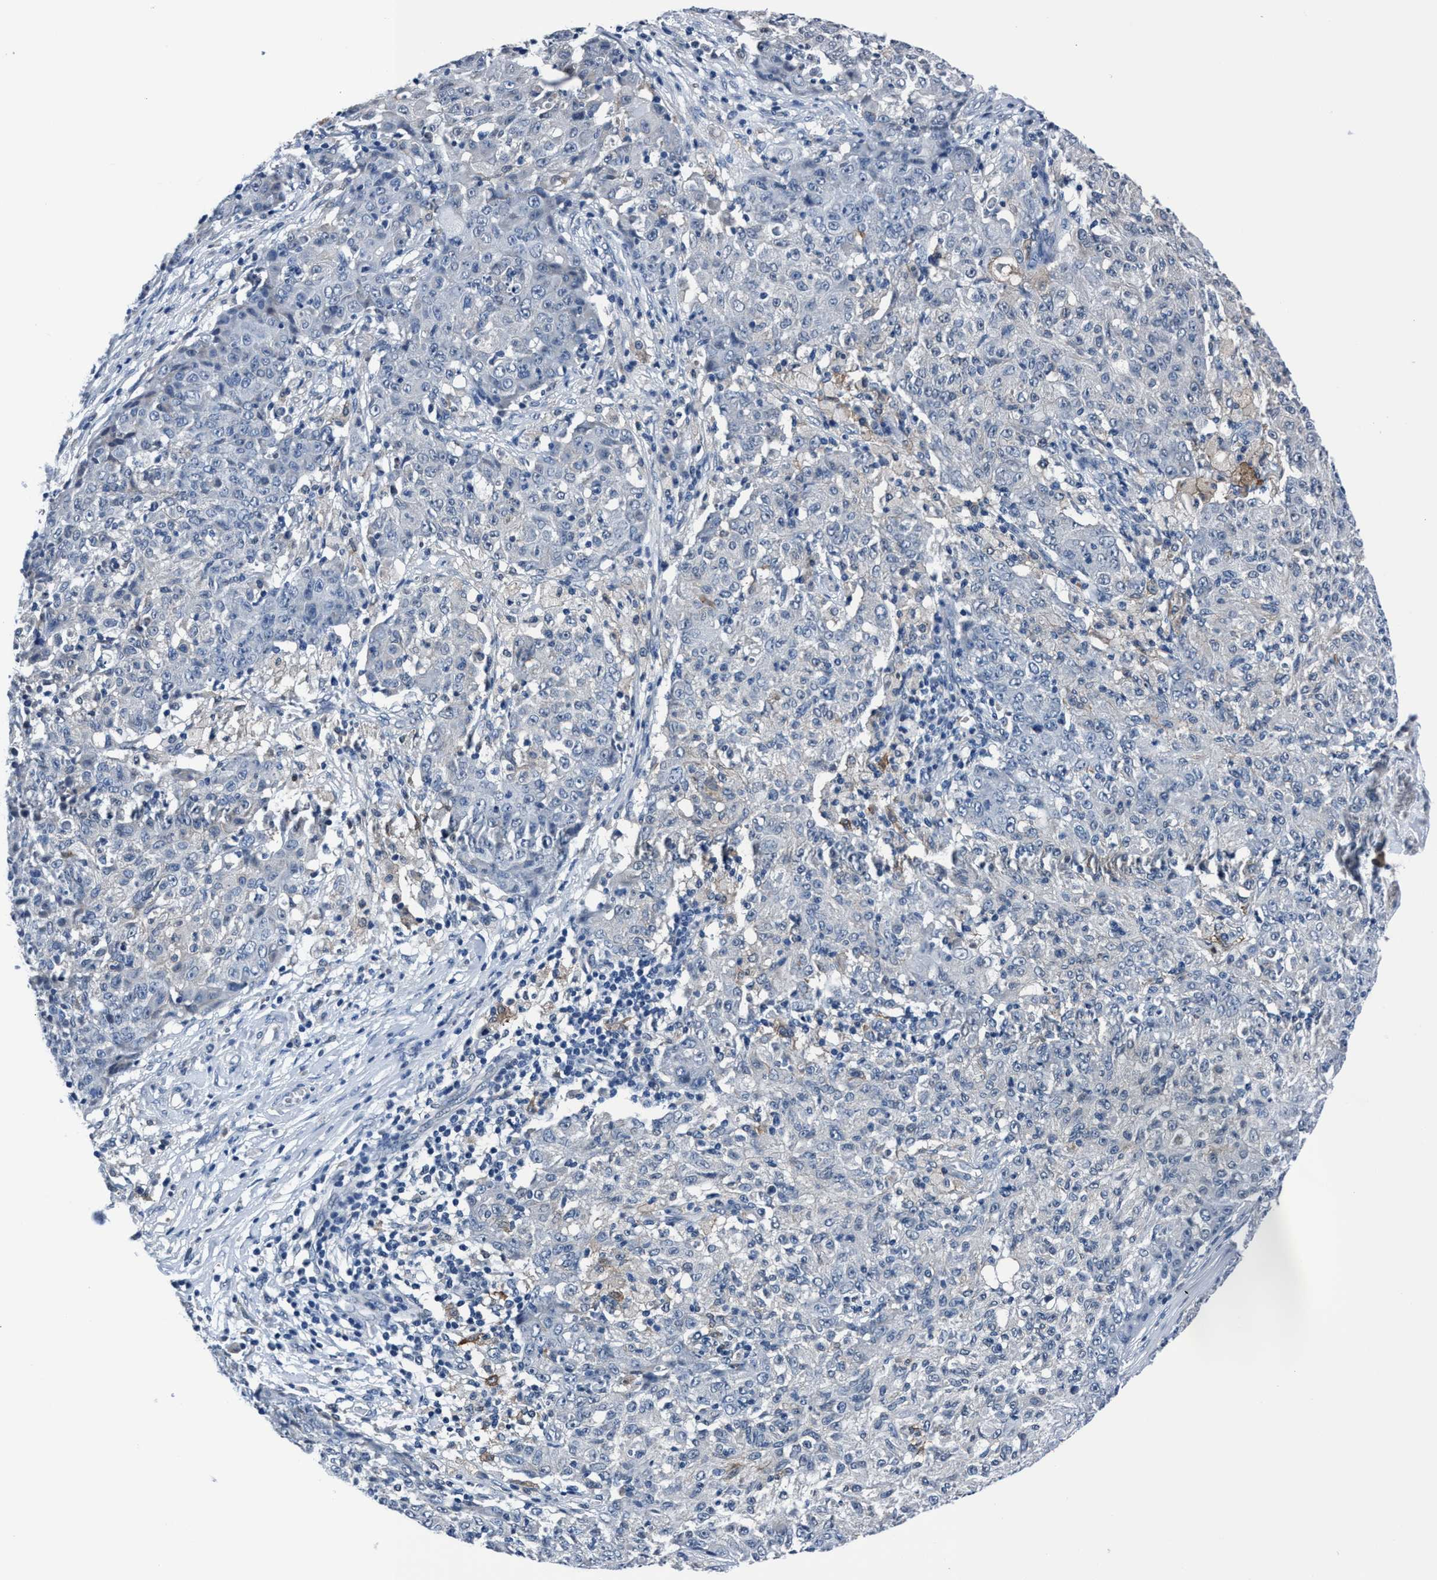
{"staining": {"intensity": "negative", "quantity": "none", "location": "none"}, "tissue": "ovarian cancer", "cell_type": "Tumor cells", "image_type": "cancer", "snomed": [{"axis": "morphology", "description": "Carcinoma, endometroid"}, {"axis": "topography", "description": "Ovary"}], "caption": "Tumor cells are negative for brown protein staining in endometroid carcinoma (ovarian).", "gene": "TMEM94", "patient": {"sex": "female", "age": 42}}